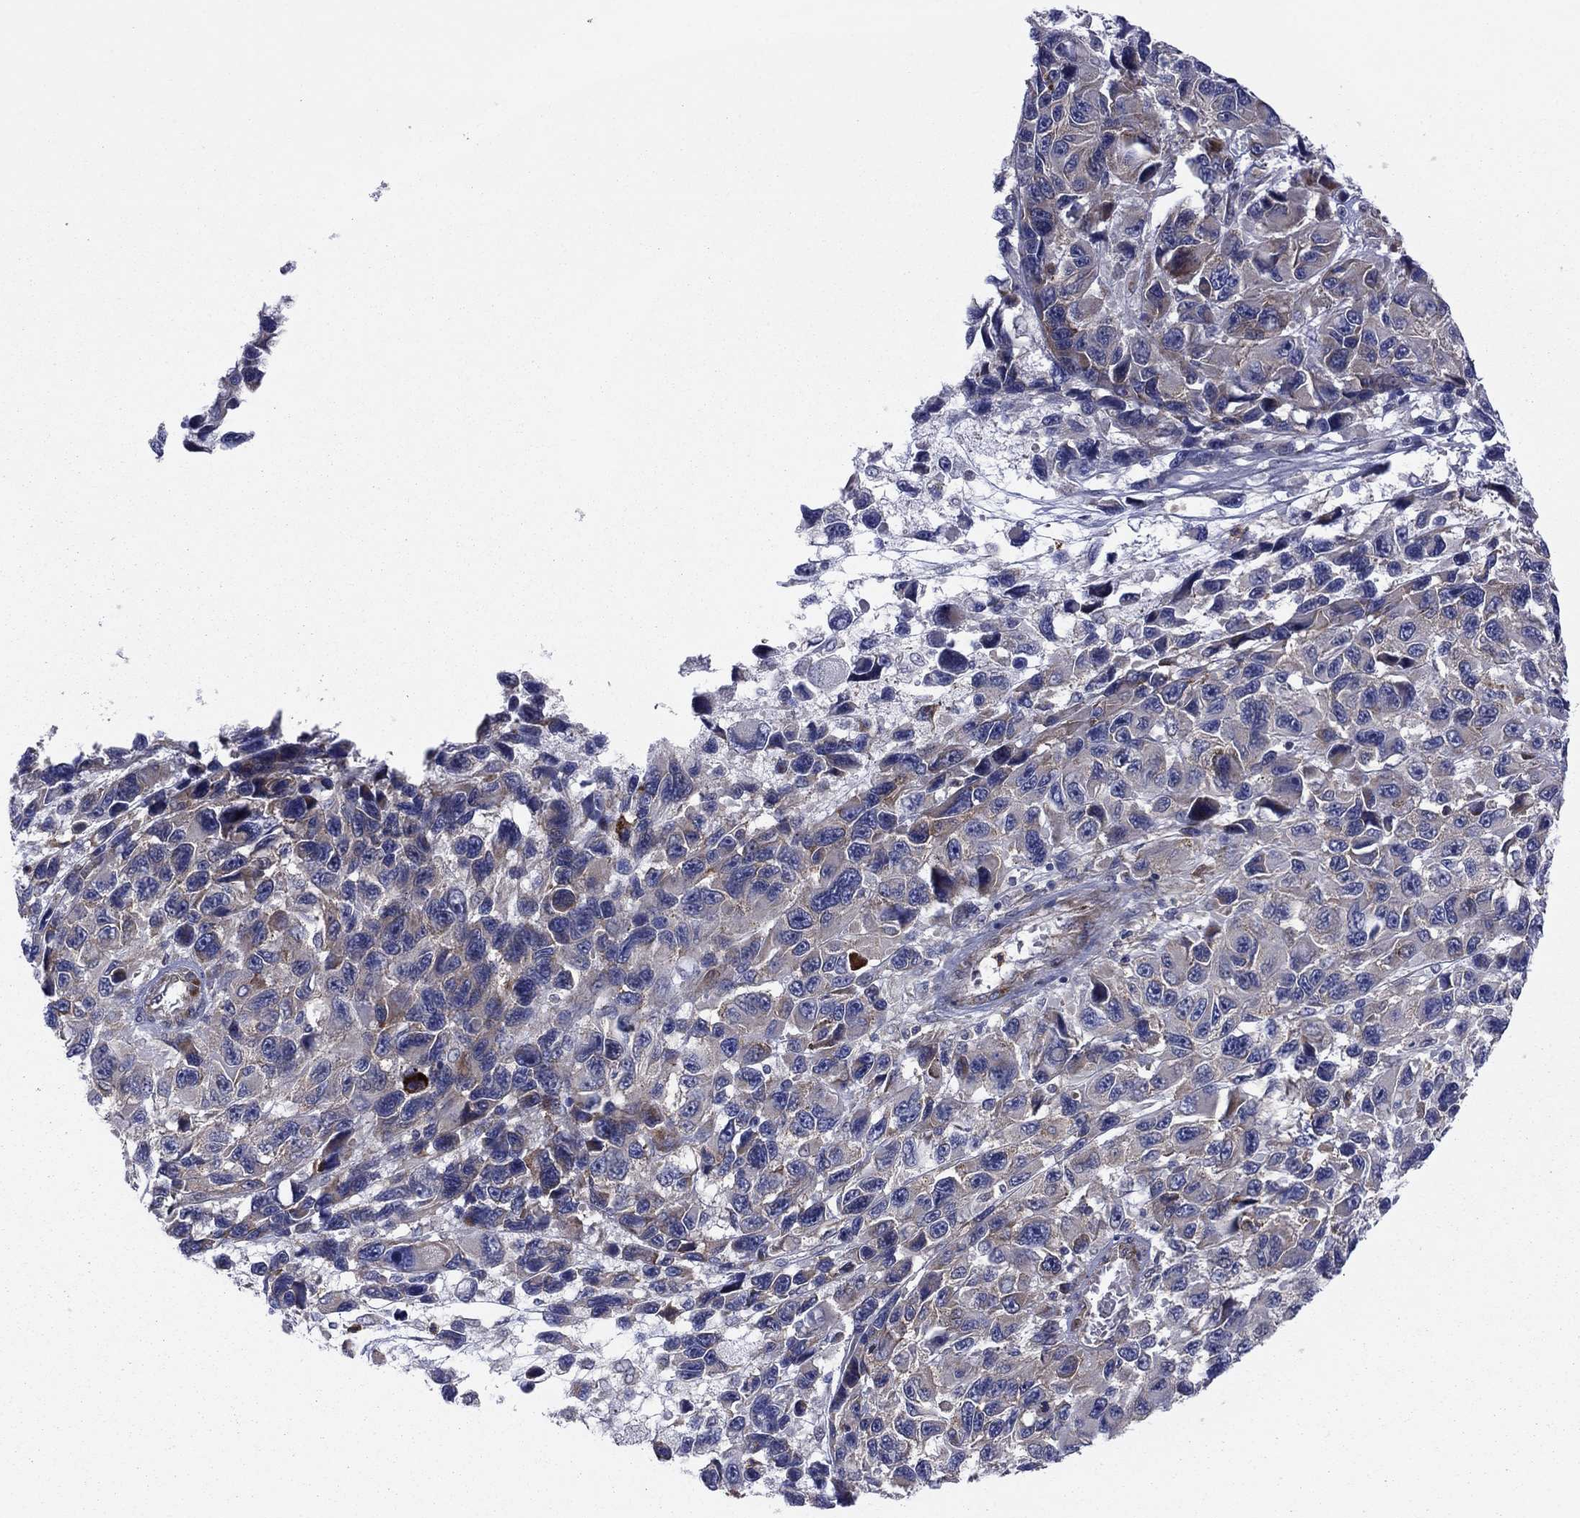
{"staining": {"intensity": "strong", "quantity": "25%-75%", "location": "cytoplasmic/membranous"}, "tissue": "melanoma", "cell_type": "Tumor cells", "image_type": "cancer", "snomed": [{"axis": "morphology", "description": "Malignant melanoma, NOS"}, {"axis": "topography", "description": "Skin"}], "caption": "Melanoma stained with DAB (3,3'-diaminobenzidine) immunohistochemistry displays high levels of strong cytoplasmic/membranous staining in about 25%-75% of tumor cells.", "gene": "GPR155", "patient": {"sex": "male", "age": 53}}